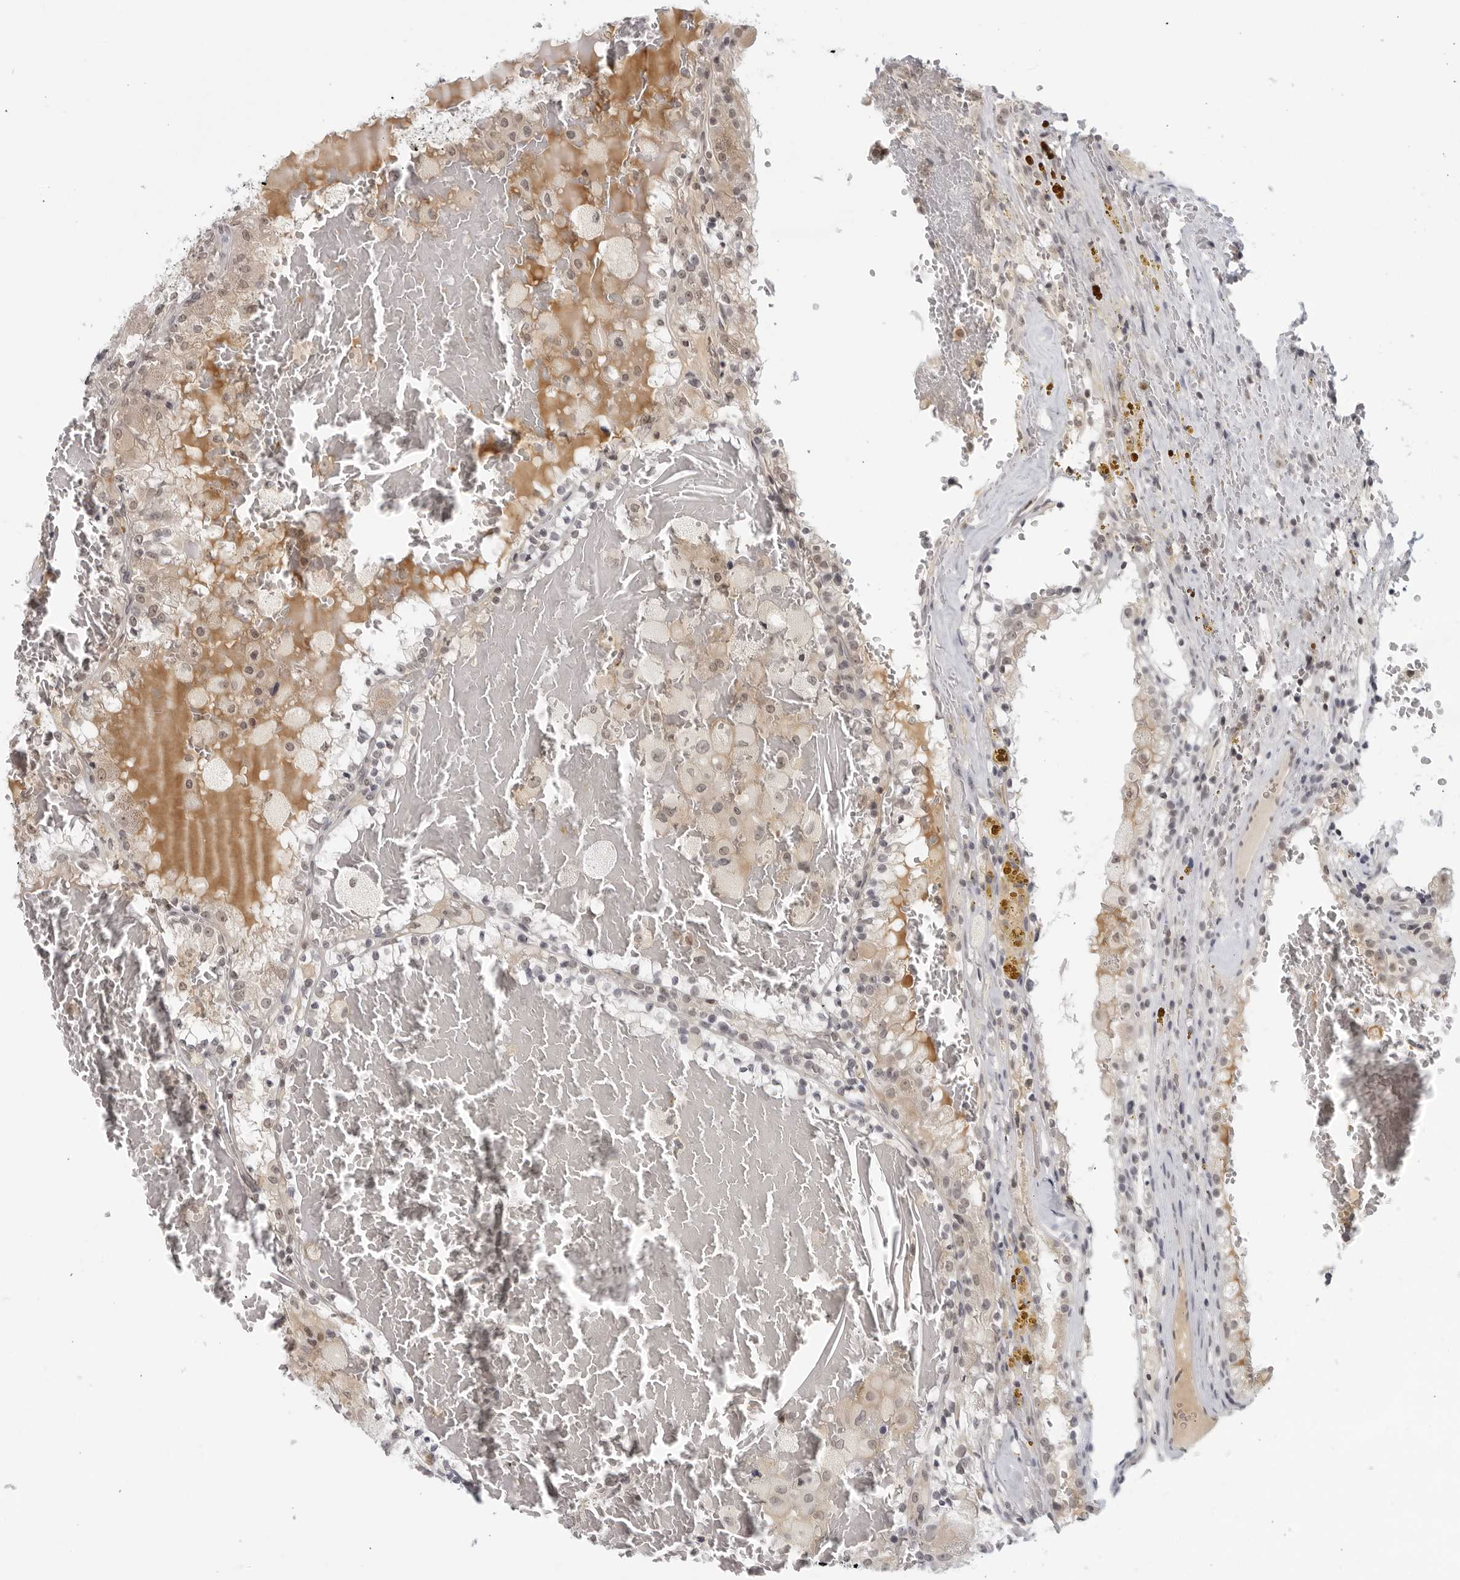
{"staining": {"intensity": "weak", "quantity": "<25%", "location": "cytoplasmic/membranous,nuclear"}, "tissue": "renal cancer", "cell_type": "Tumor cells", "image_type": "cancer", "snomed": [{"axis": "morphology", "description": "Adenocarcinoma, NOS"}, {"axis": "topography", "description": "Kidney"}], "caption": "An immunohistochemistry (IHC) photomicrograph of renal cancer is shown. There is no staining in tumor cells of renal cancer.", "gene": "CC2D1B", "patient": {"sex": "female", "age": 56}}